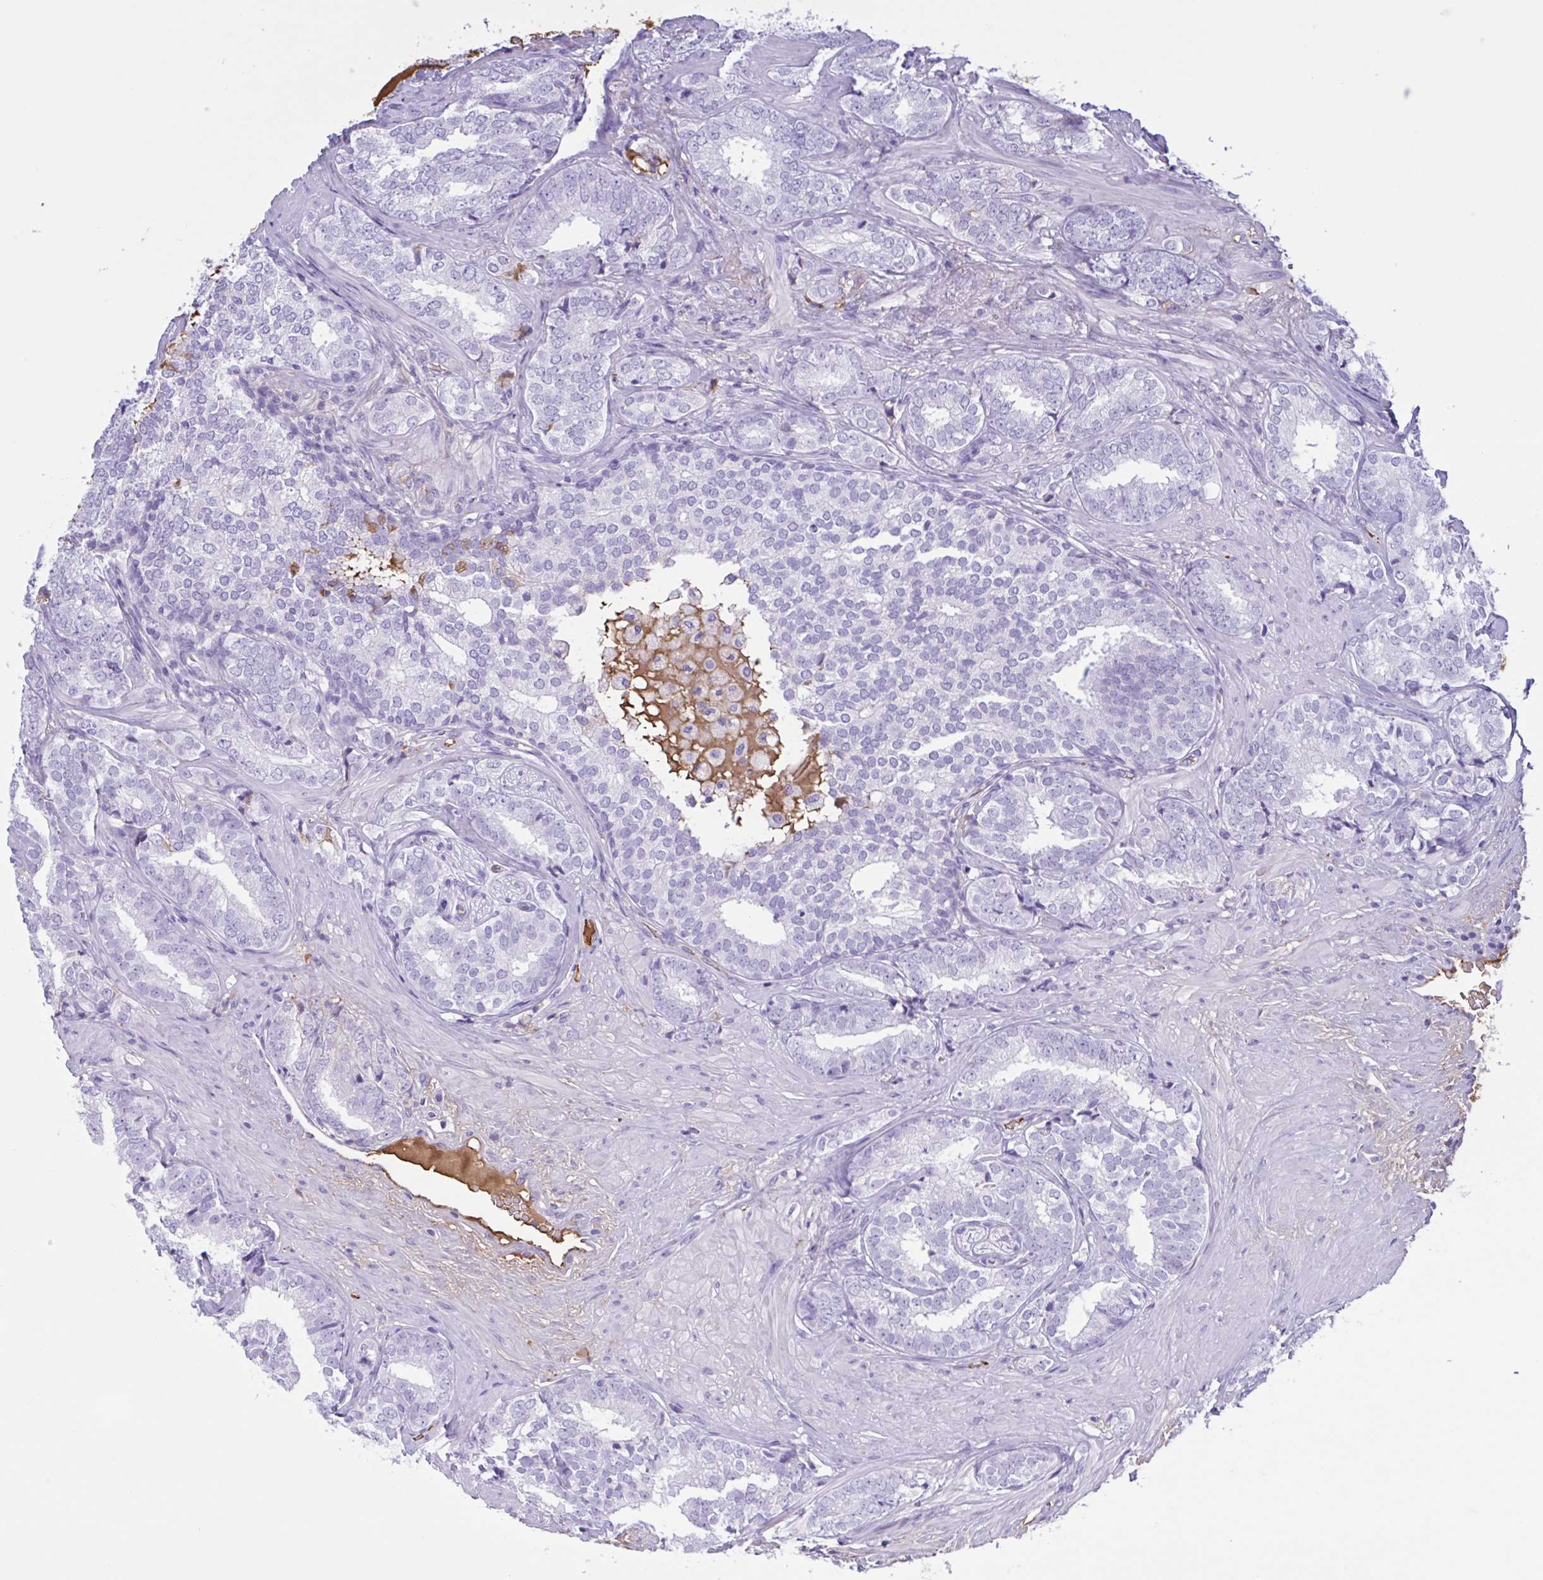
{"staining": {"intensity": "negative", "quantity": "none", "location": "none"}, "tissue": "prostate cancer", "cell_type": "Tumor cells", "image_type": "cancer", "snomed": [{"axis": "morphology", "description": "Adenocarcinoma, High grade"}, {"axis": "topography", "description": "Prostate"}], "caption": "Histopathology image shows no protein positivity in tumor cells of prostate cancer (adenocarcinoma (high-grade)) tissue.", "gene": "LARGE2", "patient": {"sex": "male", "age": 72}}